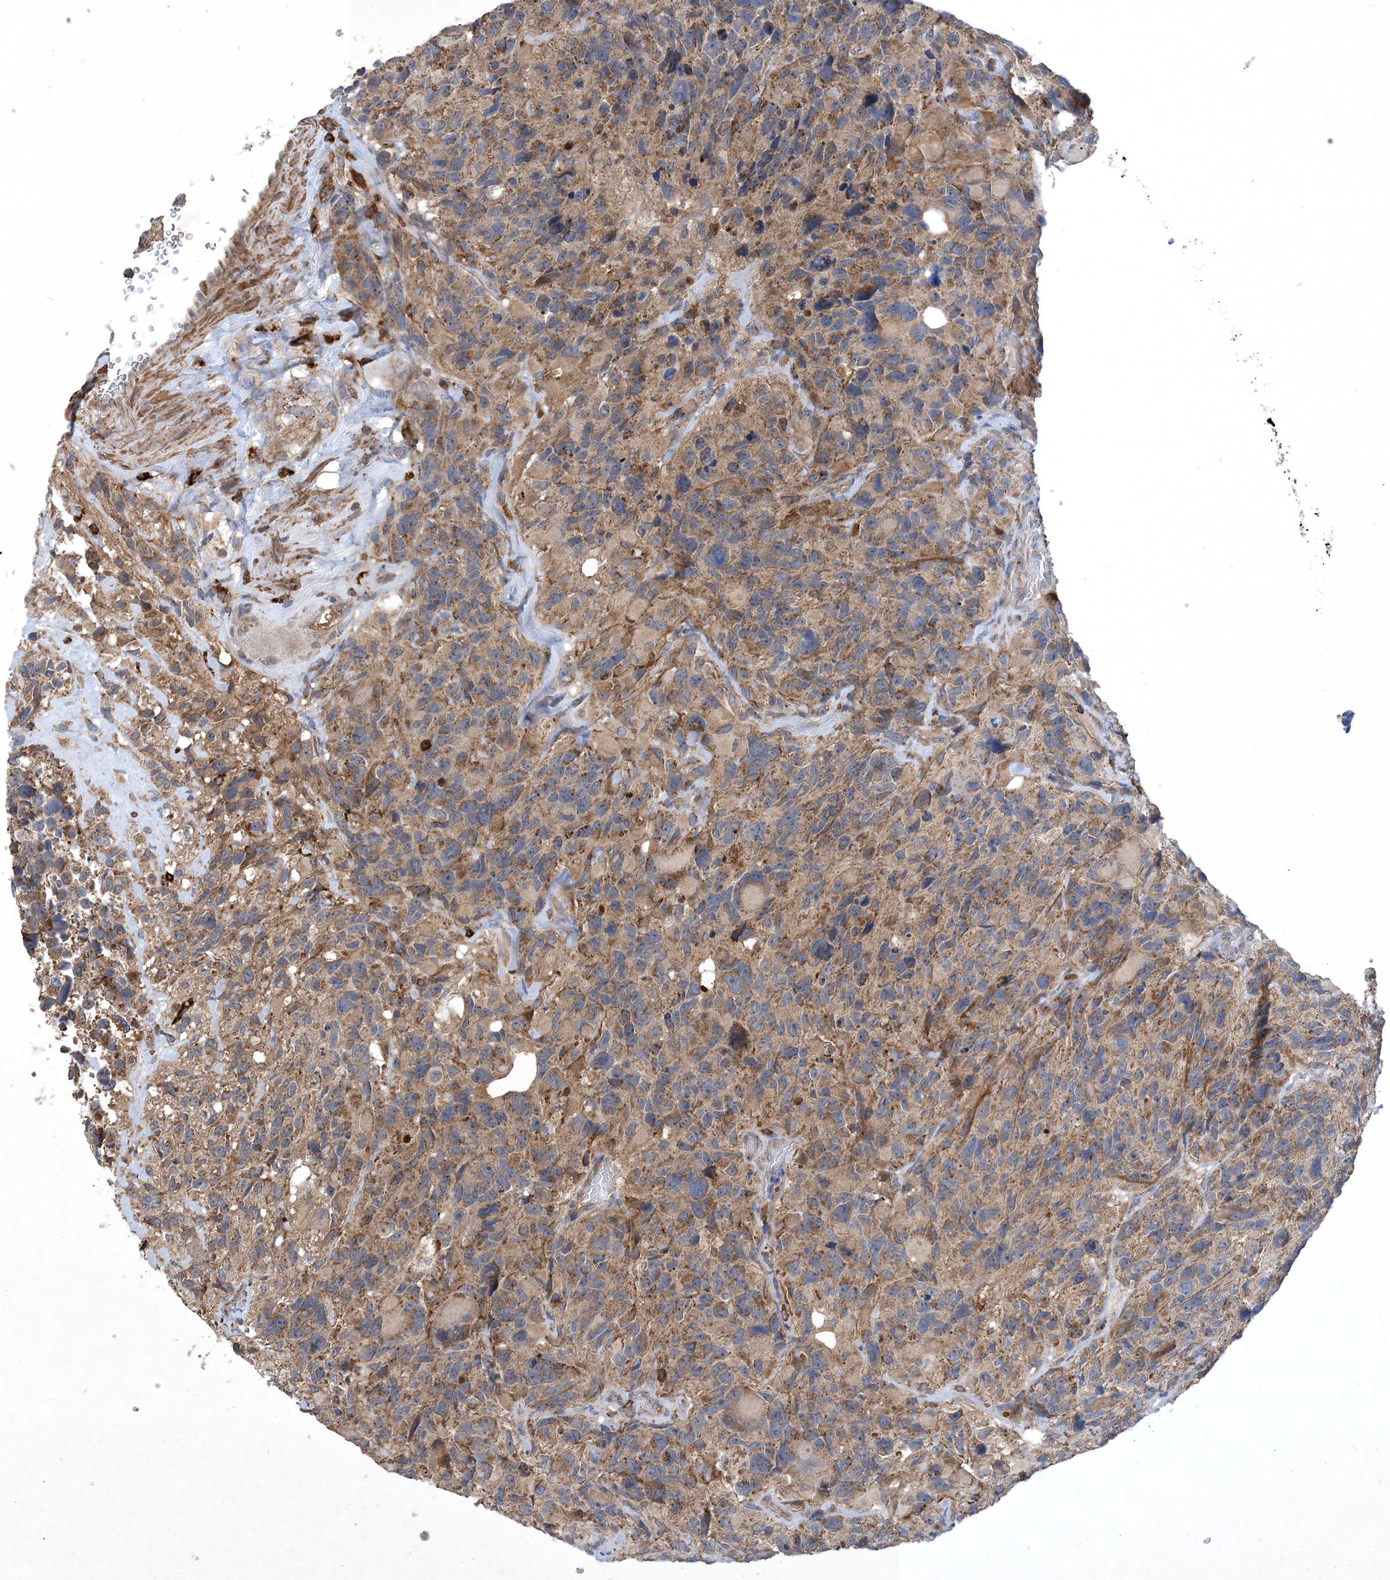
{"staining": {"intensity": "weak", "quantity": ">75%", "location": "cytoplasmic/membranous"}, "tissue": "glioma", "cell_type": "Tumor cells", "image_type": "cancer", "snomed": [{"axis": "morphology", "description": "Glioma, malignant, High grade"}, {"axis": "topography", "description": "Brain"}], "caption": "Human high-grade glioma (malignant) stained with a brown dye demonstrates weak cytoplasmic/membranous positive expression in approximately >75% of tumor cells.", "gene": "STK19", "patient": {"sex": "male", "age": 69}}